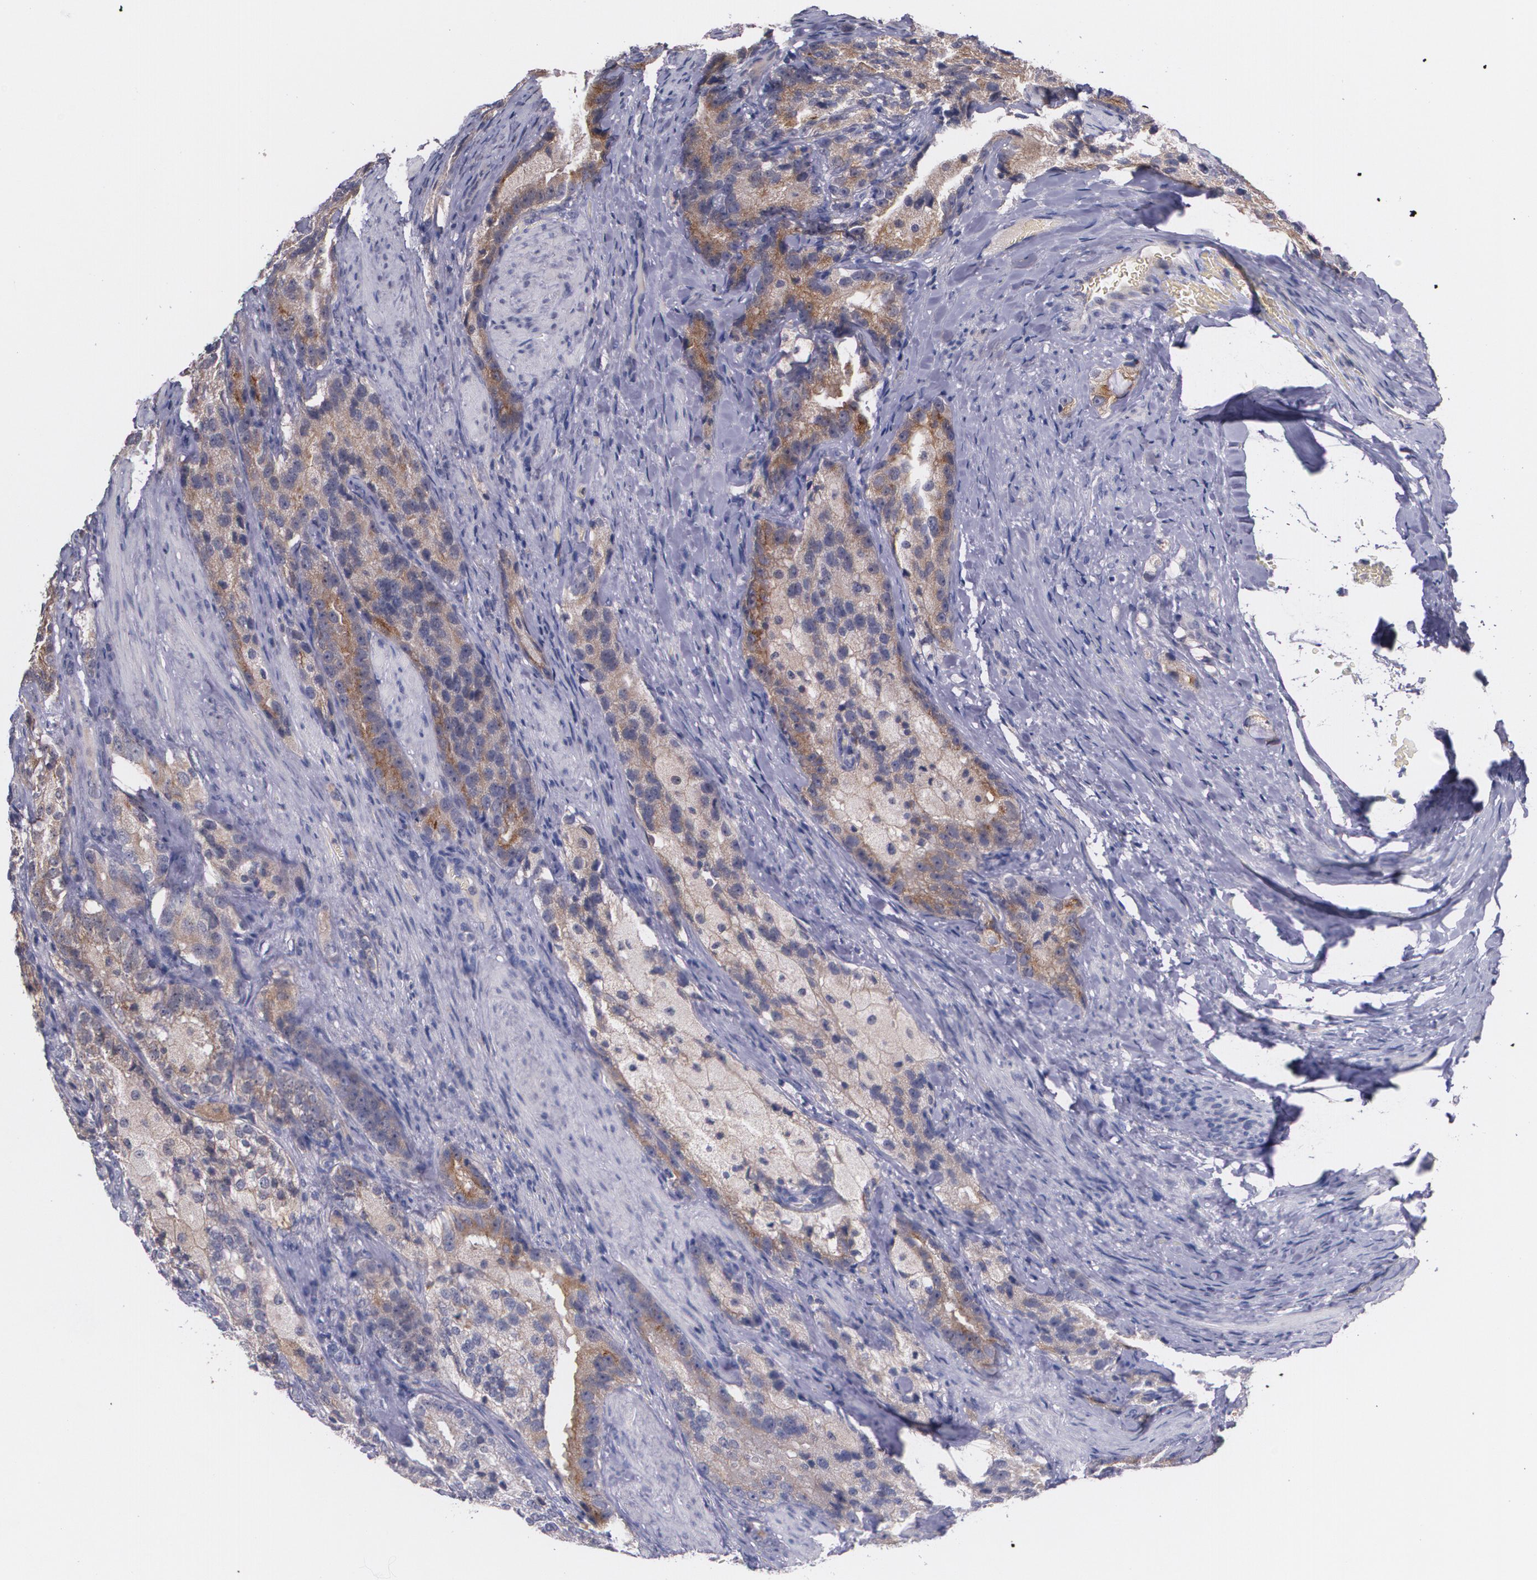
{"staining": {"intensity": "weak", "quantity": "25%-75%", "location": "cytoplasmic/membranous"}, "tissue": "prostate cancer", "cell_type": "Tumor cells", "image_type": "cancer", "snomed": [{"axis": "morphology", "description": "Adenocarcinoma, High grade"}, {"axis": "topography", "description": "Prostate"}], "caption": "Immunohistochemical staining of prostate adenocarcinoma (high-grade) demonstrates low levels of weak cytoplasmic/membranous protein expression in approximately 25%-75% of tumor cells.", "gene": "IFNGR2", "patient": {"sex": "male", "age": 63}}